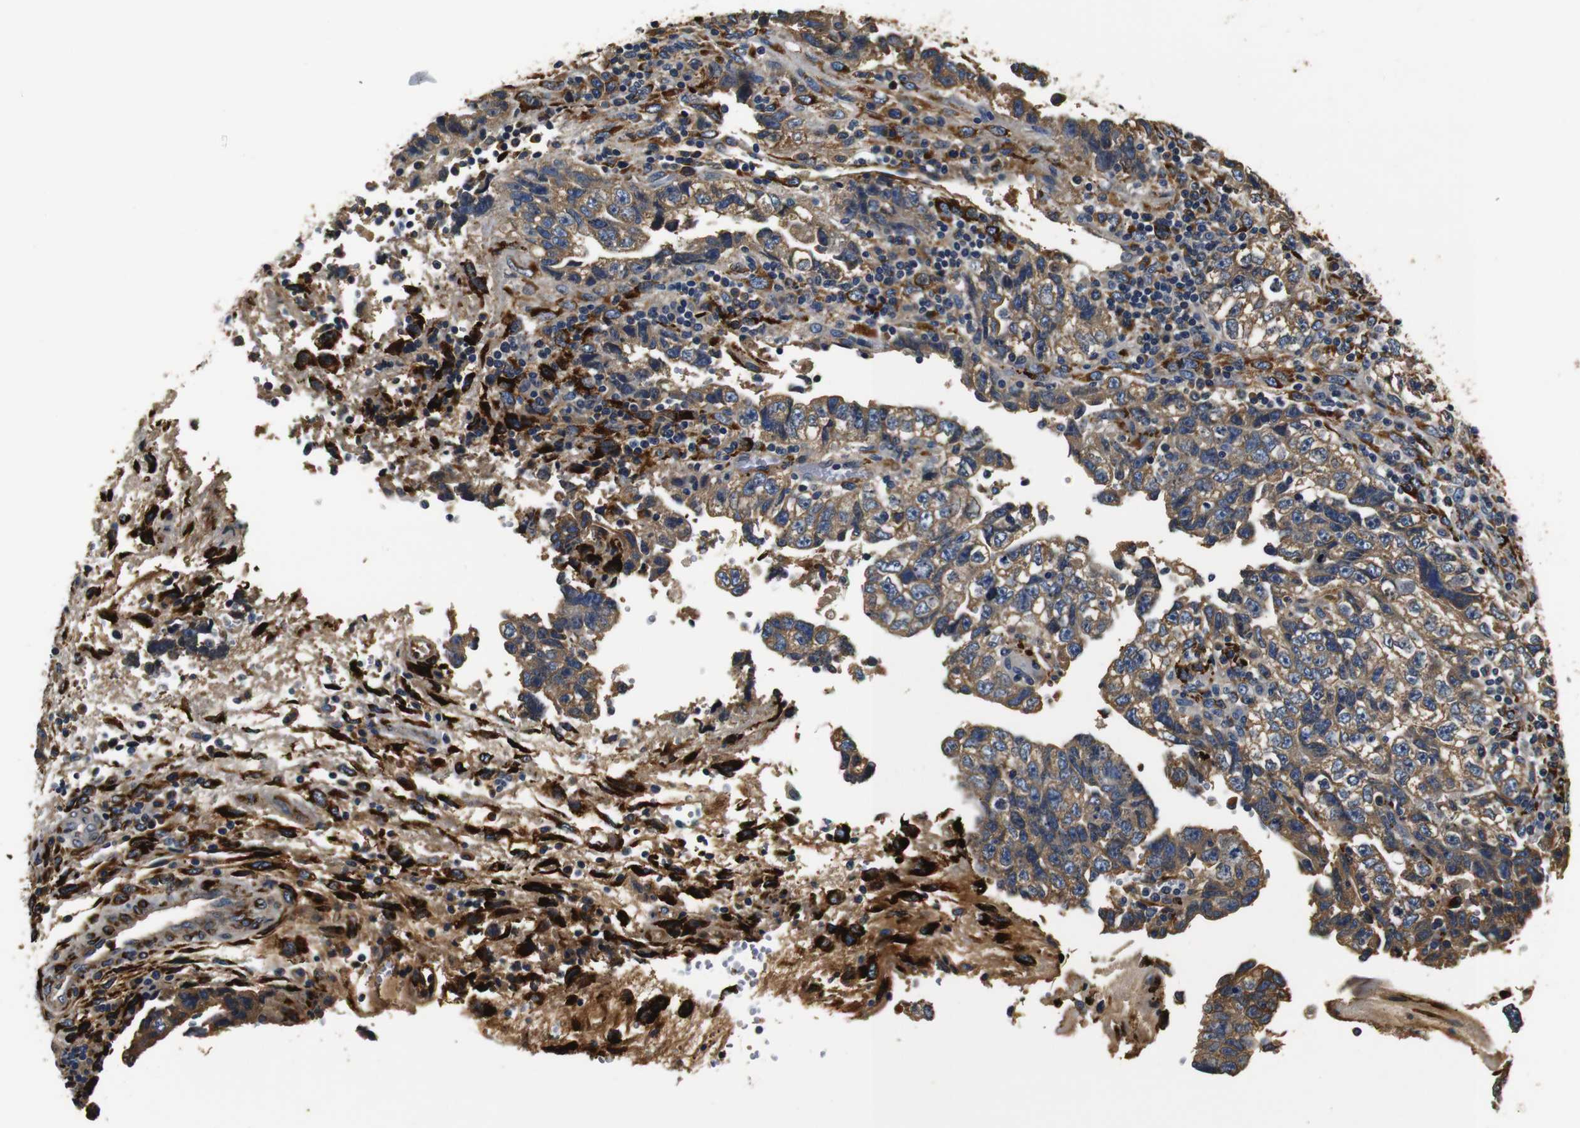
{"staining": {"intensity": "moderate", "quantity": ">75%", "location": "cytoplasmic/membranous"}, "tissue": "testis cancer", "cell_type": "Tumor cells", "image_type": "cancer", "snomed": [{"axis": "morphology", "description": "Carcinoma, Embryonal, NOS"}, {"axis": "topography", "description": "Testis"}], "caption": "Immunohistochemical staining of testis cancer (embryonal carcinoma) reveals medium levels of moderate cytoplasmic/membranous protein positivity in about >75% of tumor cells.", "gene": "COL1A1", "patient": {"sex": "male", "age": 36}}